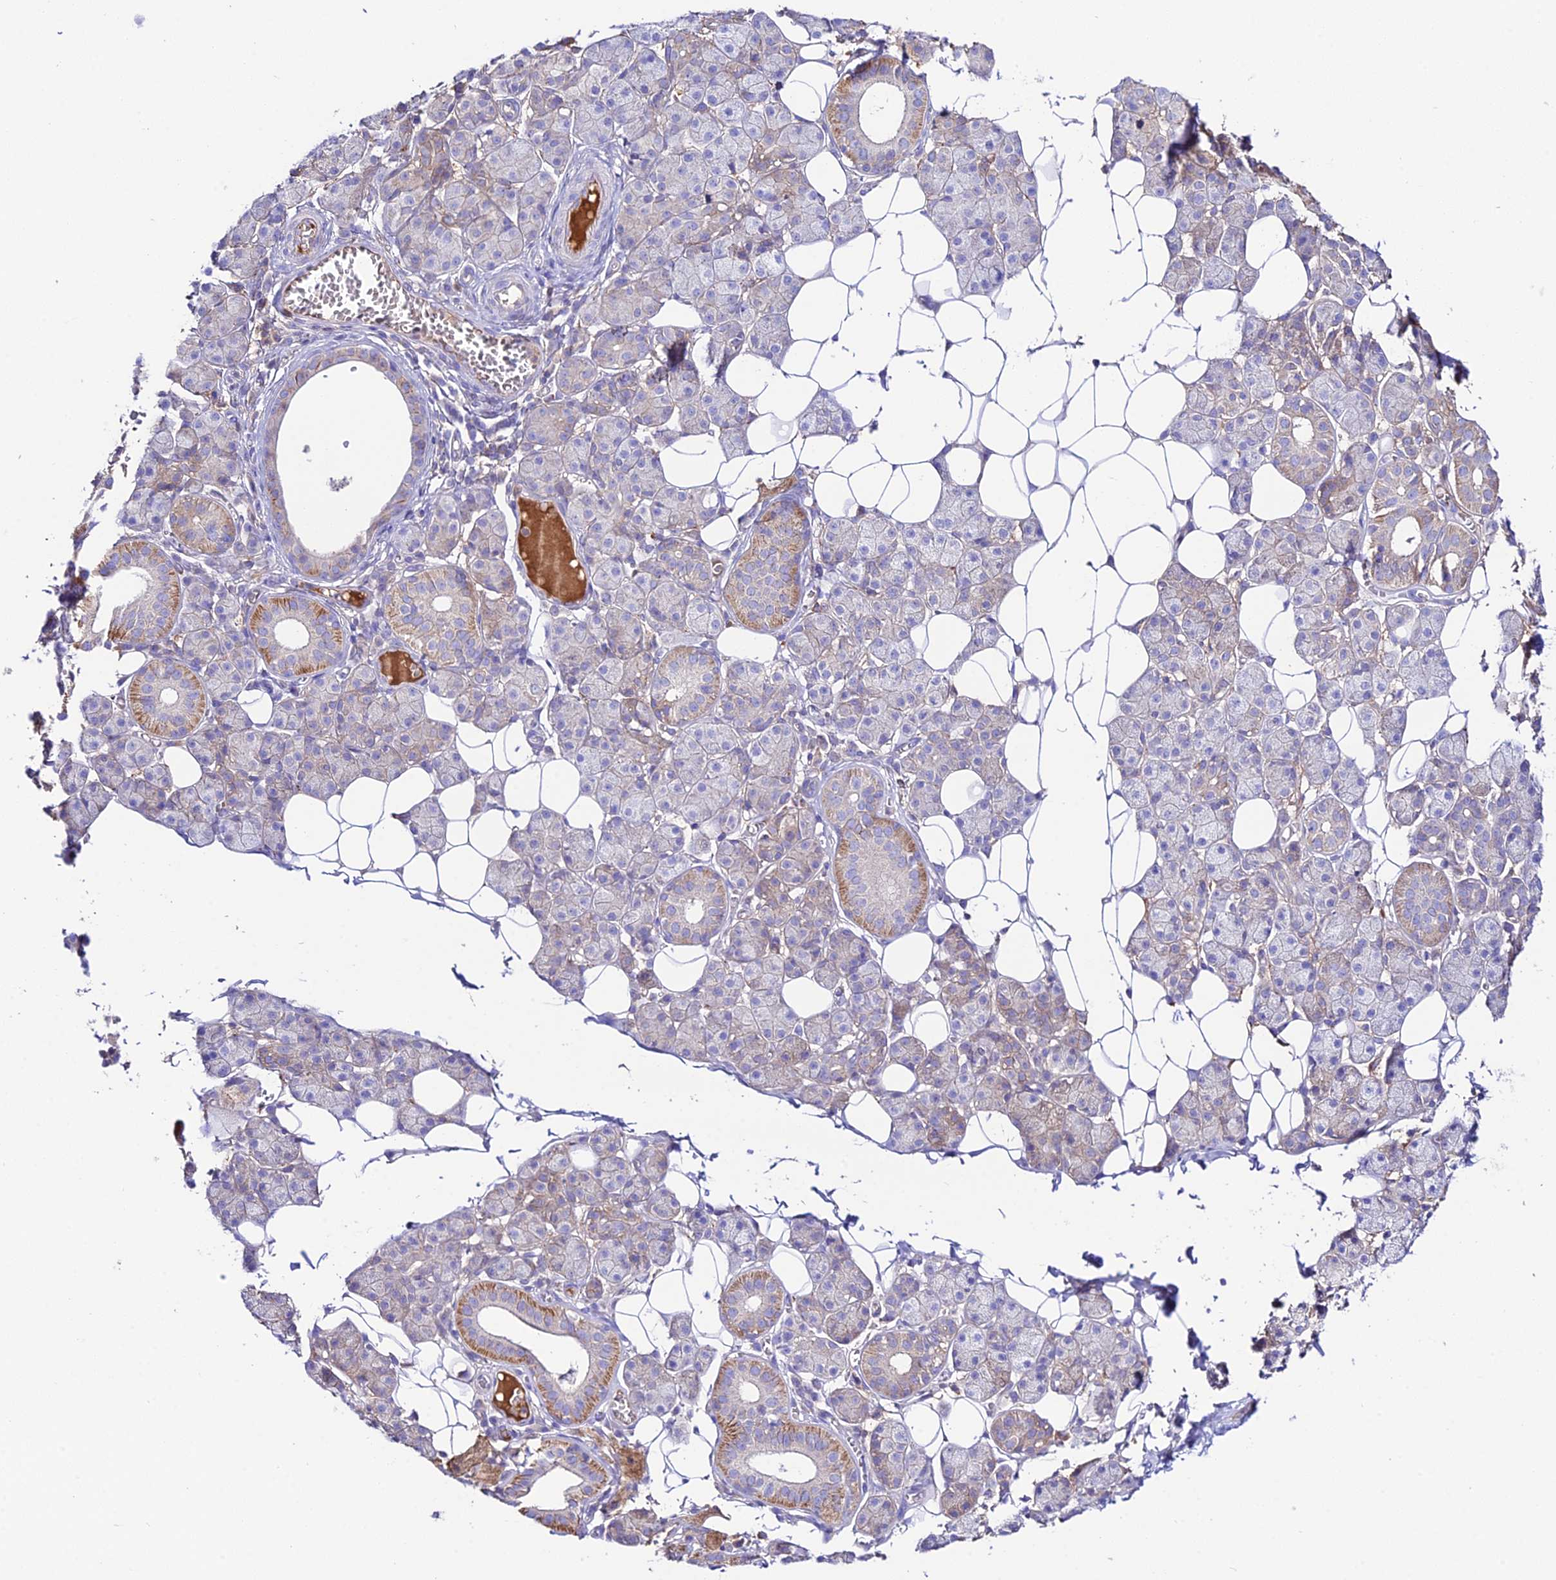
{"staining": {"intensity": "moderate", "quantity": "<25%", "location": "cytoplasmic/membranous"}, "tissue": "salivary gland", "cell_type": "Glandular cells", "image_type": "normal", "snomed": [{"axis": "morphology", "description": "Normal tissue, NOS"}, {"axis": "topography", "description": "Salivary gland"}], "caption": "A low amount of moderate cytoplasmic/membranous staining is present in approximately <25% of glandular cells in normal salivary gland.", "gene": "NLRP9", "patient": {"sex": "female", "age": 33}}